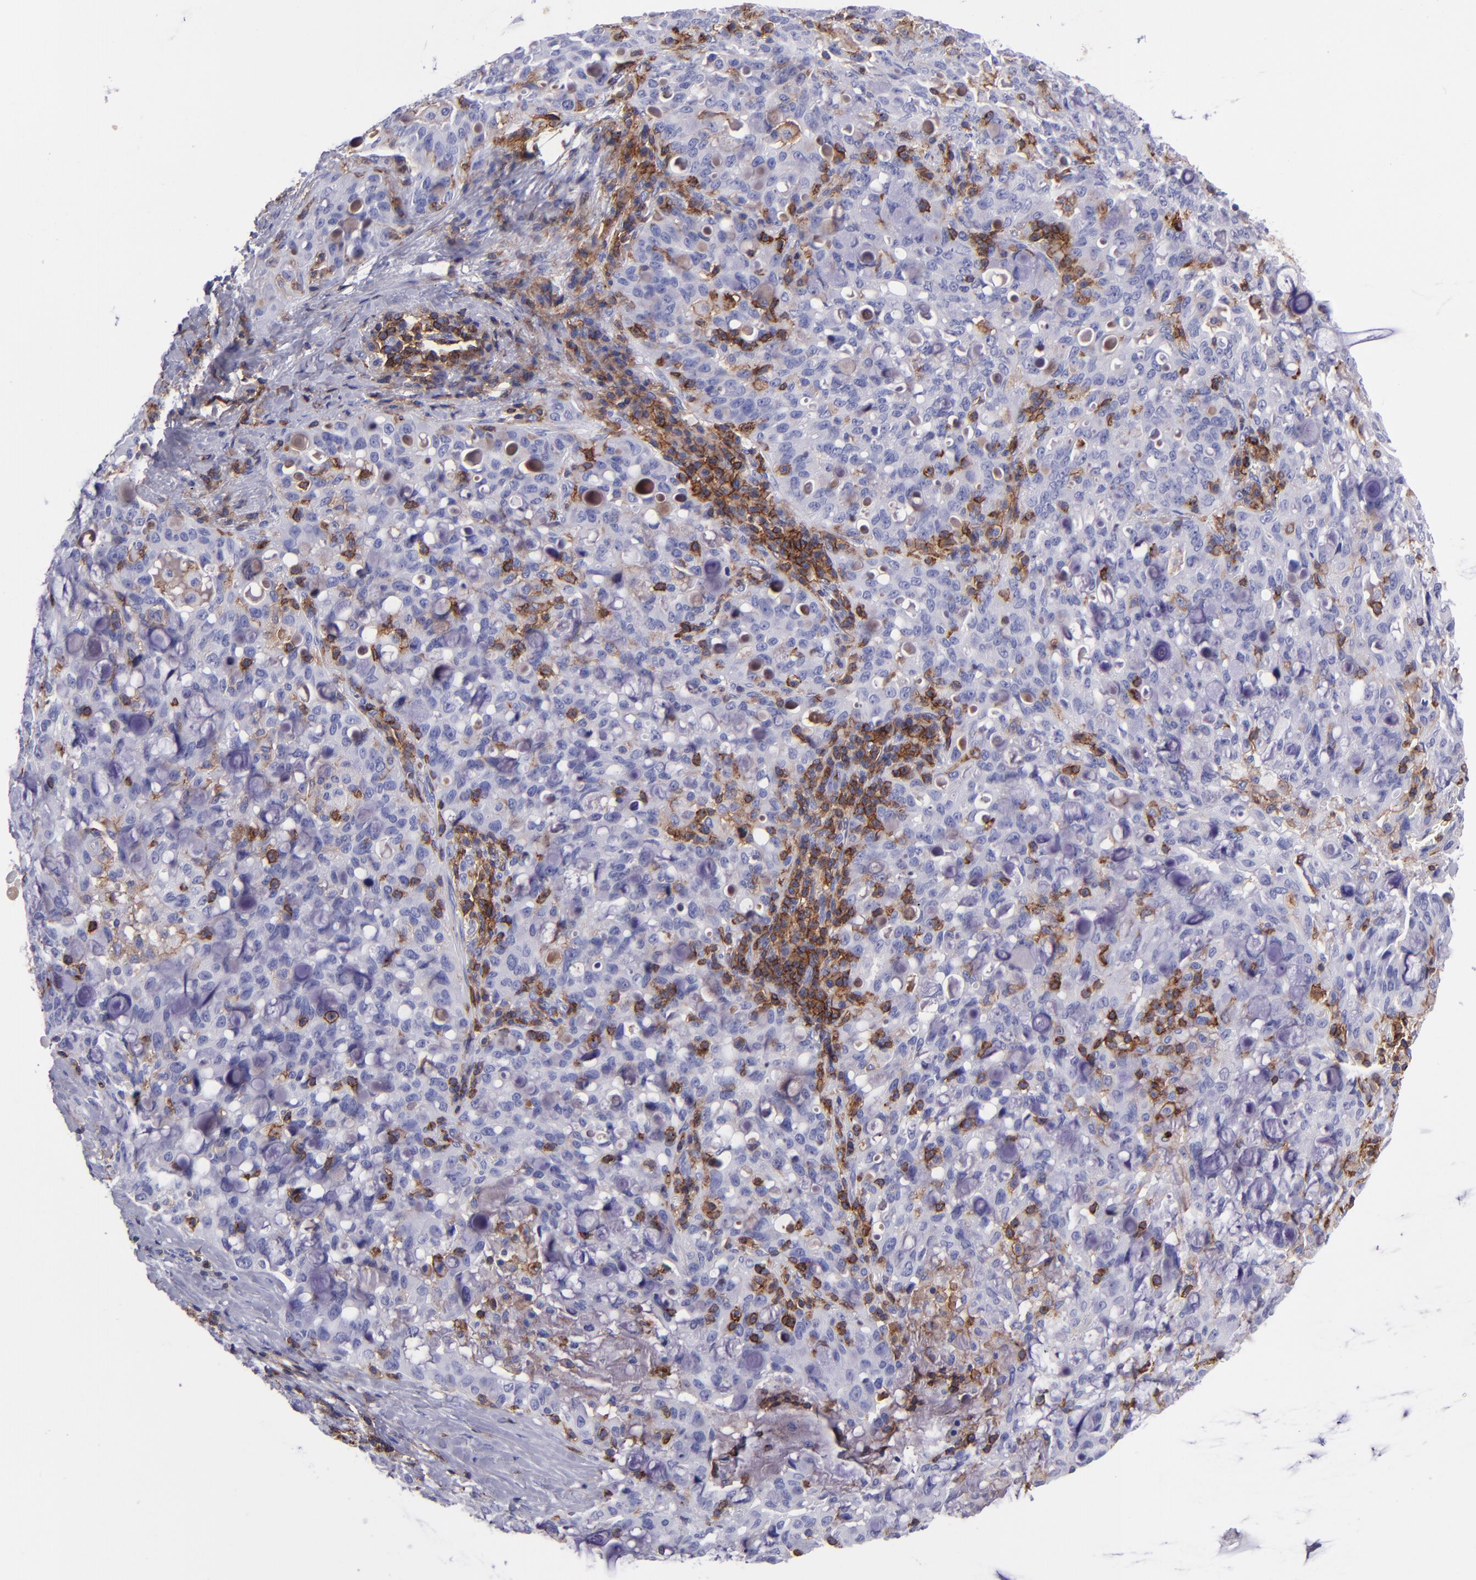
{"staining": {"intensity": "weak", "quantity": "<25%", "location": "cytoplasmic/membranous"}, "tissue": "lung cancer", "cell_type": "Tumor cells", "image_type": "cancer", "snomed": [{"axis": "morphology", "description": "Adenocarcinoma, NOS"}, {"axis": "topography", "description": "Lung"}], "caption": "Tumor cells are negative for protein expression in human lung adenocarcinoma.", "gene": "ICAM3", "patient": {"sex": "female", "age": 44}}